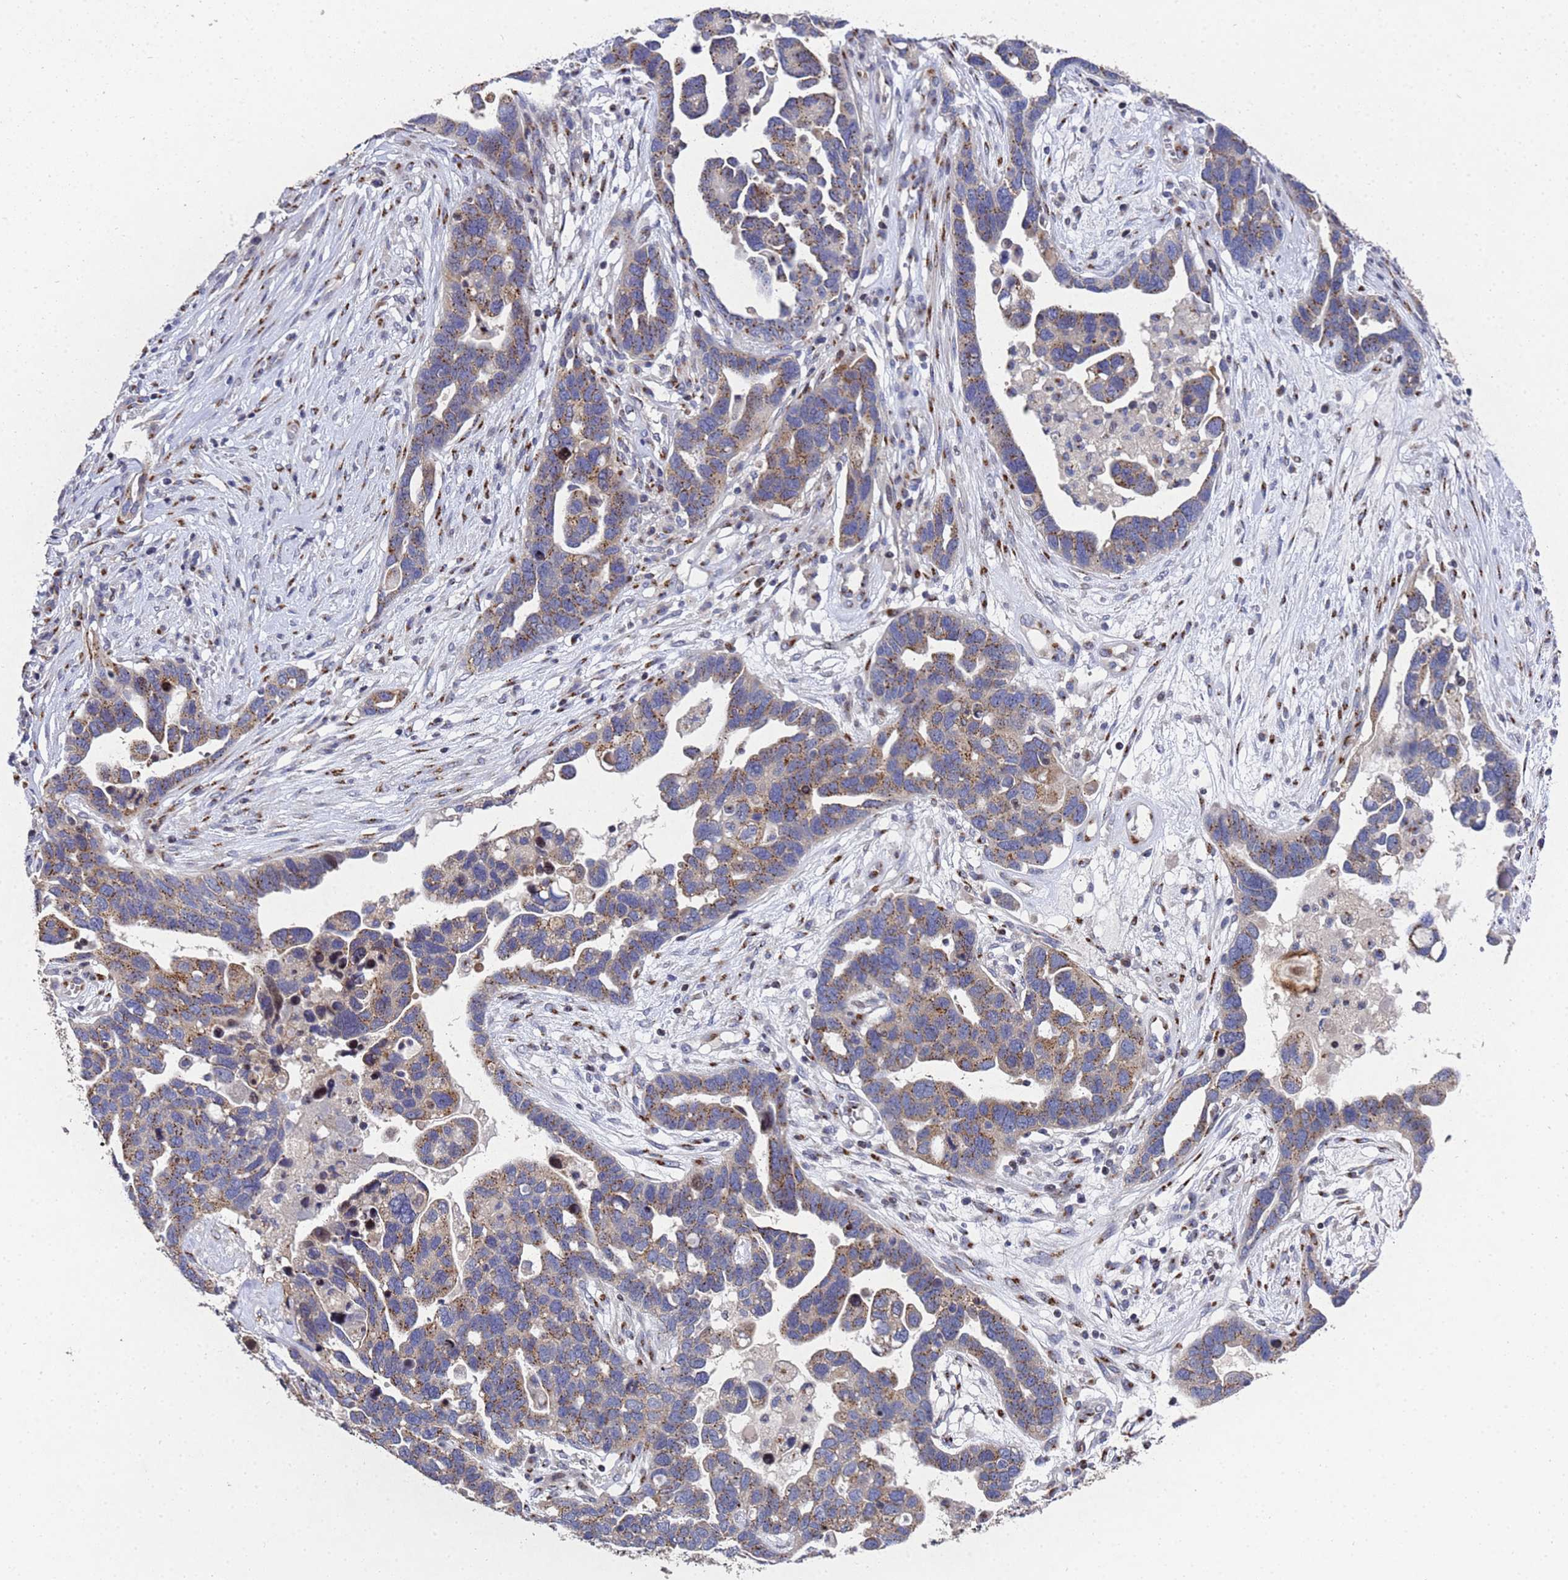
{"staining": {"intensity": "moderate", "quantity": ">75%", "location": "cytoplasmic/membranous"}, "tissue": "ovarian cancer", "cell_type": "Tumor cells", "image_type": "cancer", "snomed": [{"axis": "morphology", "description": "Cystadenocarcinoma, serous, NOS"}, {"axis": "topography", "description": "Ovary"}], "caption": "Immunohistochemical staining of human ovarian cancer reveals moderate cytoplasmic/membranous protein positivity in approximately >75% of tumor cells. (Brightfield microscopy of DAB IHC at high magnification).", "gene": "NSUN6", "patient": {"sex": "female", "age": 54}}